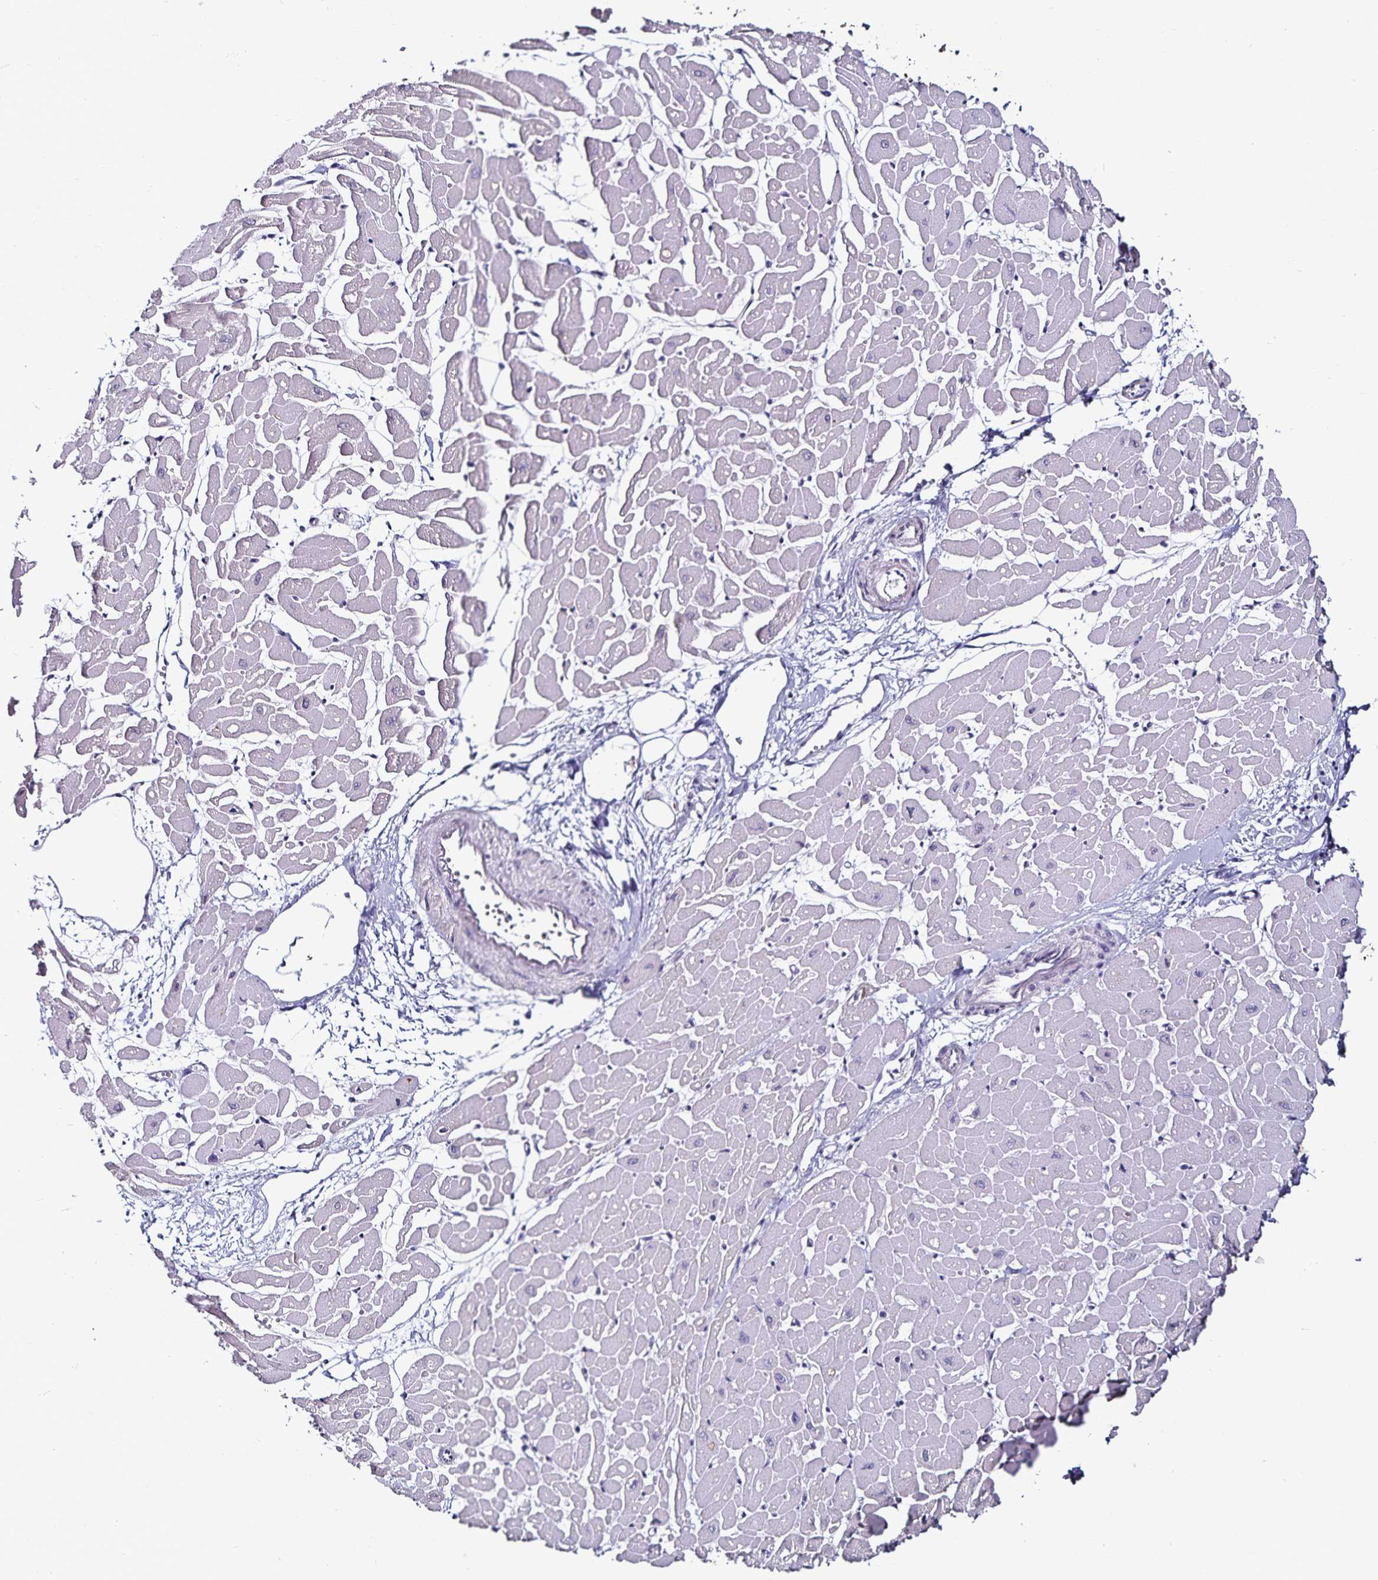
{"staining": {"intensity": "negative", "quantity": "none", "location": "none"}, "tissue": "heart muscle", "cell_type": "Cardiomyocytes", "image_type": "normal", "snomed": [{"axis": "morphology", "description": "Normal tissue, NOS"}, {"axis": "topography", "description": "Heart"}], "caption": "The micrograph demonstrates no staining of cardiomyocytes in unremarkable heart muscle.", "gene": "ACSL5", "patient": {"sex": "male", "age": 57}}